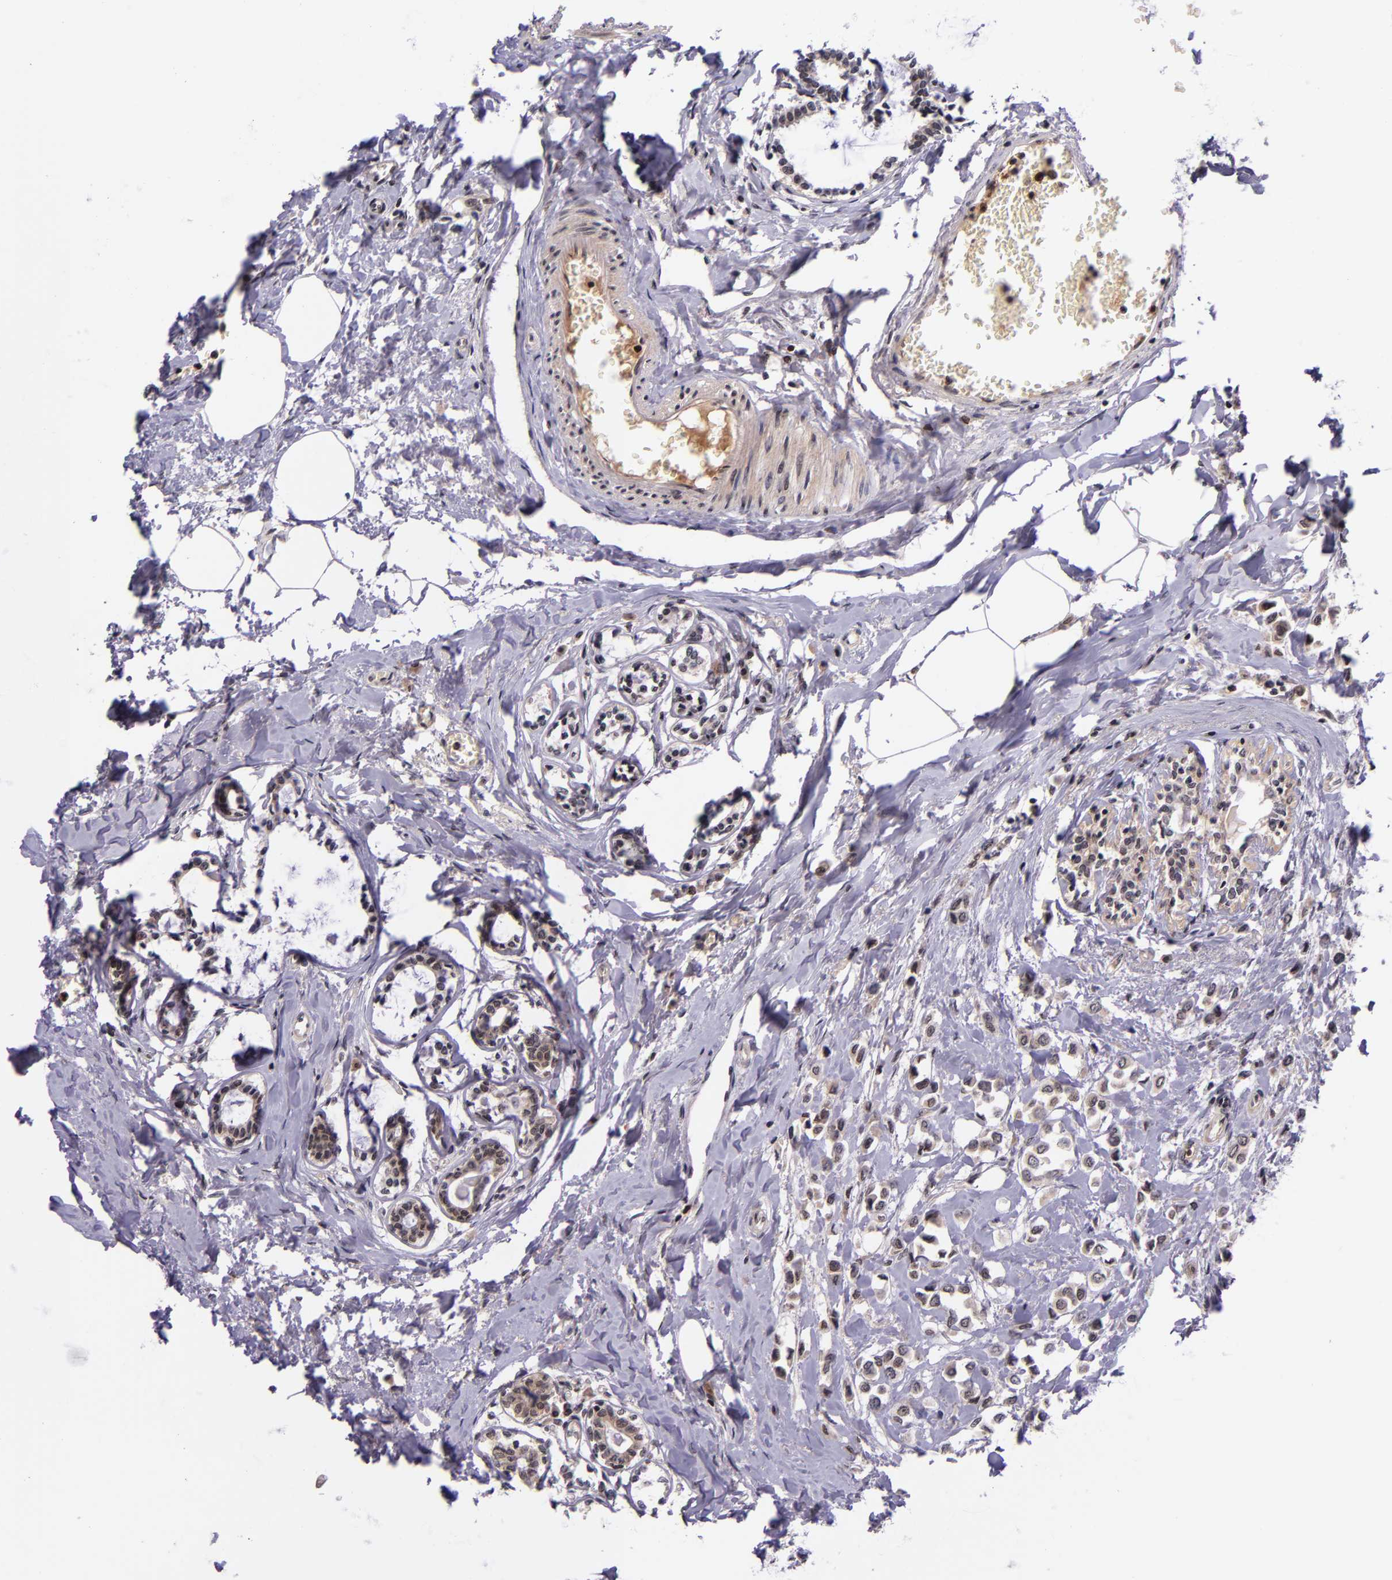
{"staining": {"intensity": "weak", "quantity": ">75%", "location": "cytoplasmic/membranous"}, "tissue": "breast cancer", "cell_type": "Tumor cells", "image_type": "cancer", "snomed": [{"axis": "morphology", "description": "Lobular carcinoma"}, {"axis": "topography", "description": "Breast"}], "caption": "This histopathology image reveals IHC staining of human lobular carcinoma (breast), with low weak cytoplasmic/membranous positivity in approximately >75% of tumor cells.", "gene": "SELL", "patient": {"sex": "female", "age": 51}}